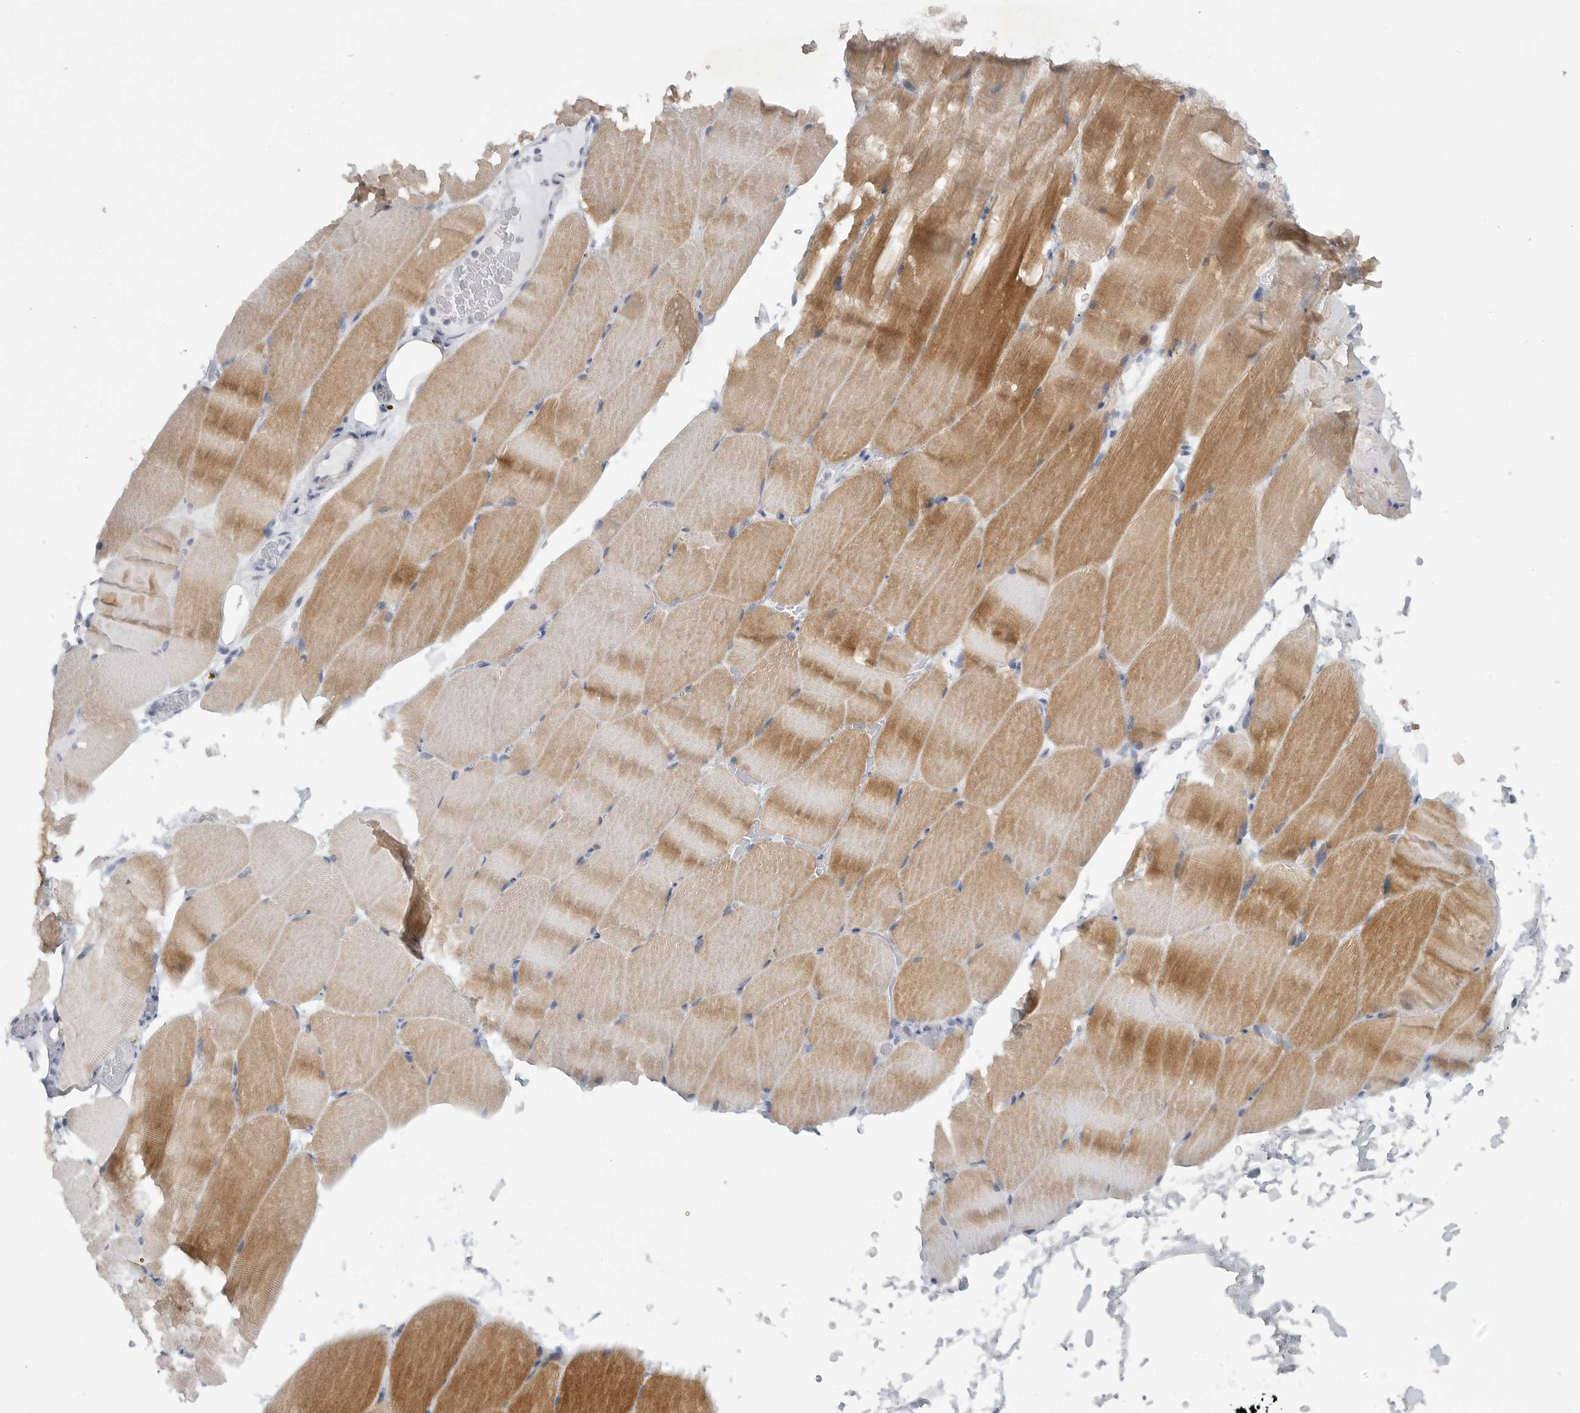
{"staining": {"intensity": "moderate", "quantity": ">75%", "location": "cytoplasmic/membranous"}, "tissue": "skeletal muscle", "cell_type": "Myocytes", "image_type": "normal", "snomed": [{"axis": "morphology", "description": "Normal tissue, NOS"}, {"axis": "topography", "description": "Skeletal muscle"}, {"axis": "topography", "description": "Parathyroid gland"}], "caption": "Immunohistochemistry (IHC) staining of unremarkable skeletal muscle, which displays medium levels of moderate cytoplasmic/membranous expression in approximately >75% of myocytes indicating moderate cytoplasmic/membranous protein positivity. The staining was performed using DAB (3,3'-diaminobenzidine) (brown) for protein detection and nuclei were counterstained in hematoxylin (blue).", "gene": "TNR", "patient": {"sex": "female", "age": 37}}